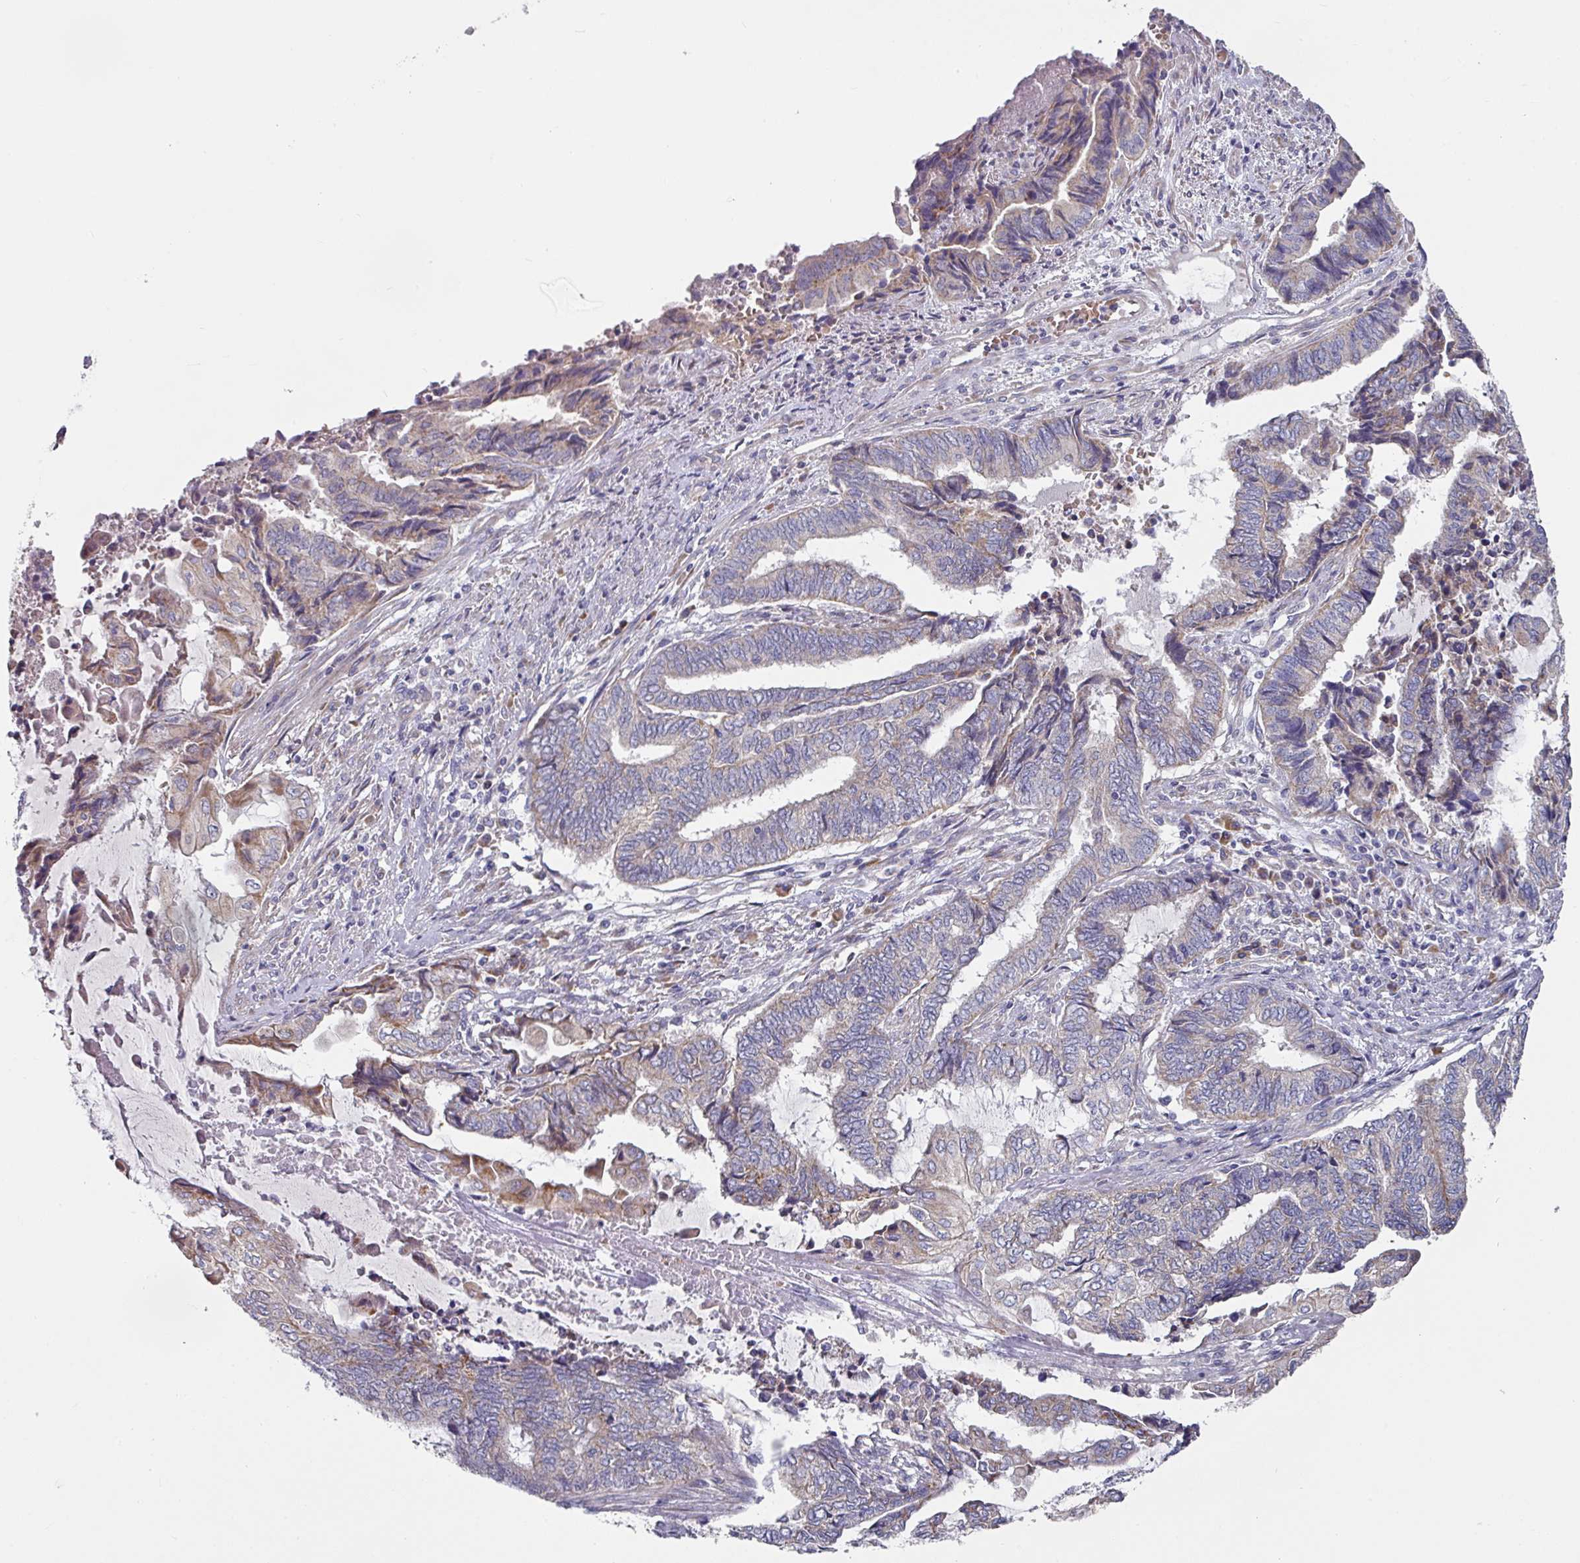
{"staining": {"intensity": "moderate", "quantity": "<25%", "location": "cytoplasmic/membranous"}, "tissue": "endometrial cancer", "cell_type": "Tumor cells", "image_type": "cancer", "snomed": [{"axis": "morphology", "description": "Adenocarcinoma, NOS"}, {"axis": "topography", "description": "Uterus"}, {"axis": "topography", "description": "Endometrium"}], "caption": "Protein expression analysis of endometrial adenocarcinoma displays moderate cytoplasmic/membranous staining in approximately <25% of tumor cells. (Brightfield microscopy of DAB IHC at high magnification).", "gene": "PYROXD2", "patient": {"sex": "female", "age": 70}}